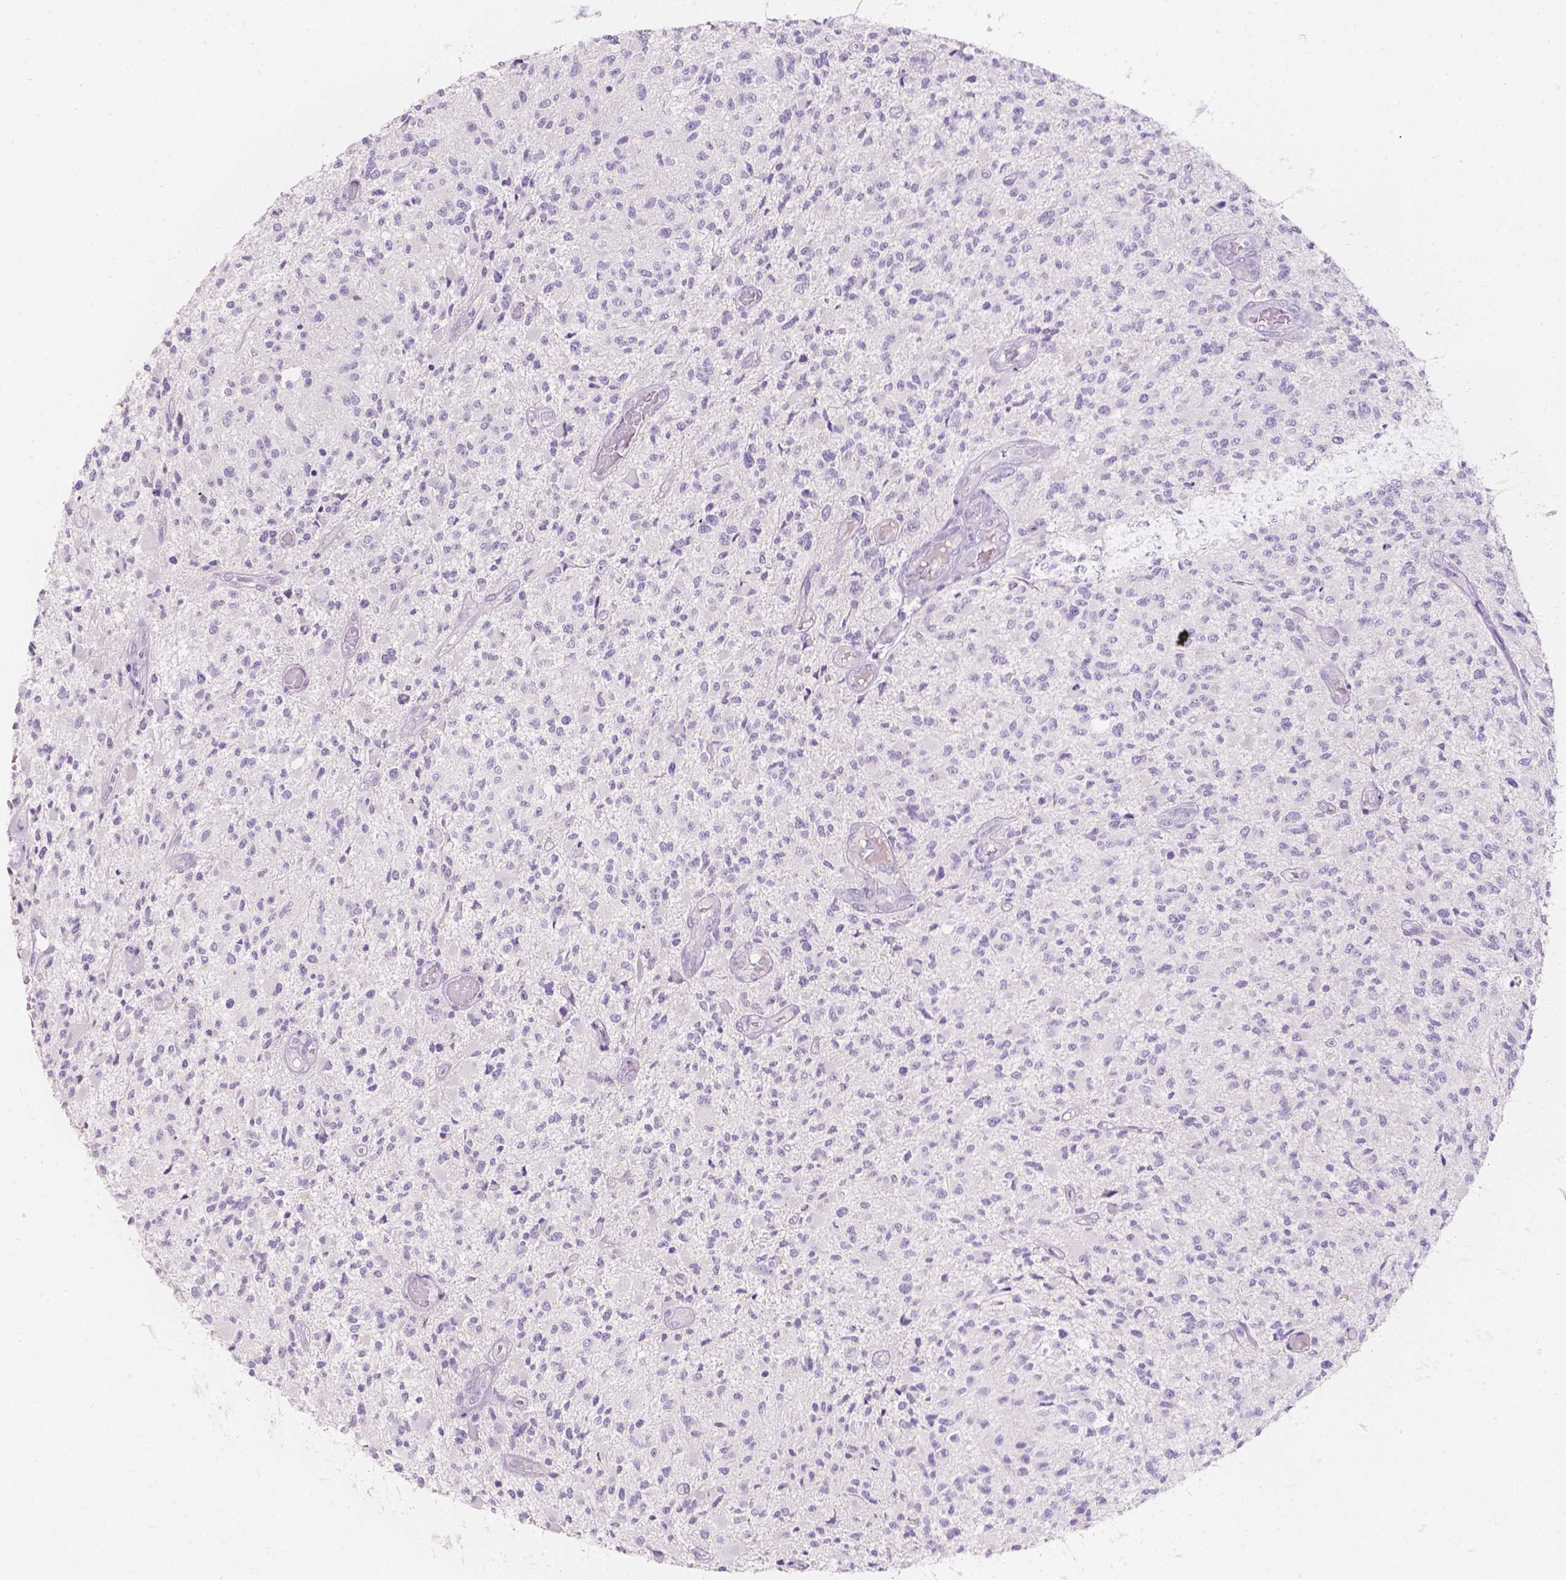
{"staining": {"intensity": "negative", "quantity": "none", "location": "none"}, "tissue": "glioma", "cell_type": "Tumor cells", "image_type": "cancer", "snomed": [{"axis": "morphology", "description": "Glioma, malignant, High grade"}, {"axis": "topography", "description": "Brain"}], "caption": "Tumor cells are negative for protein expression in human malignant glioma (high-grade).", "gene": "HTN3", "patient": {"sex": "female", "age": 63}}